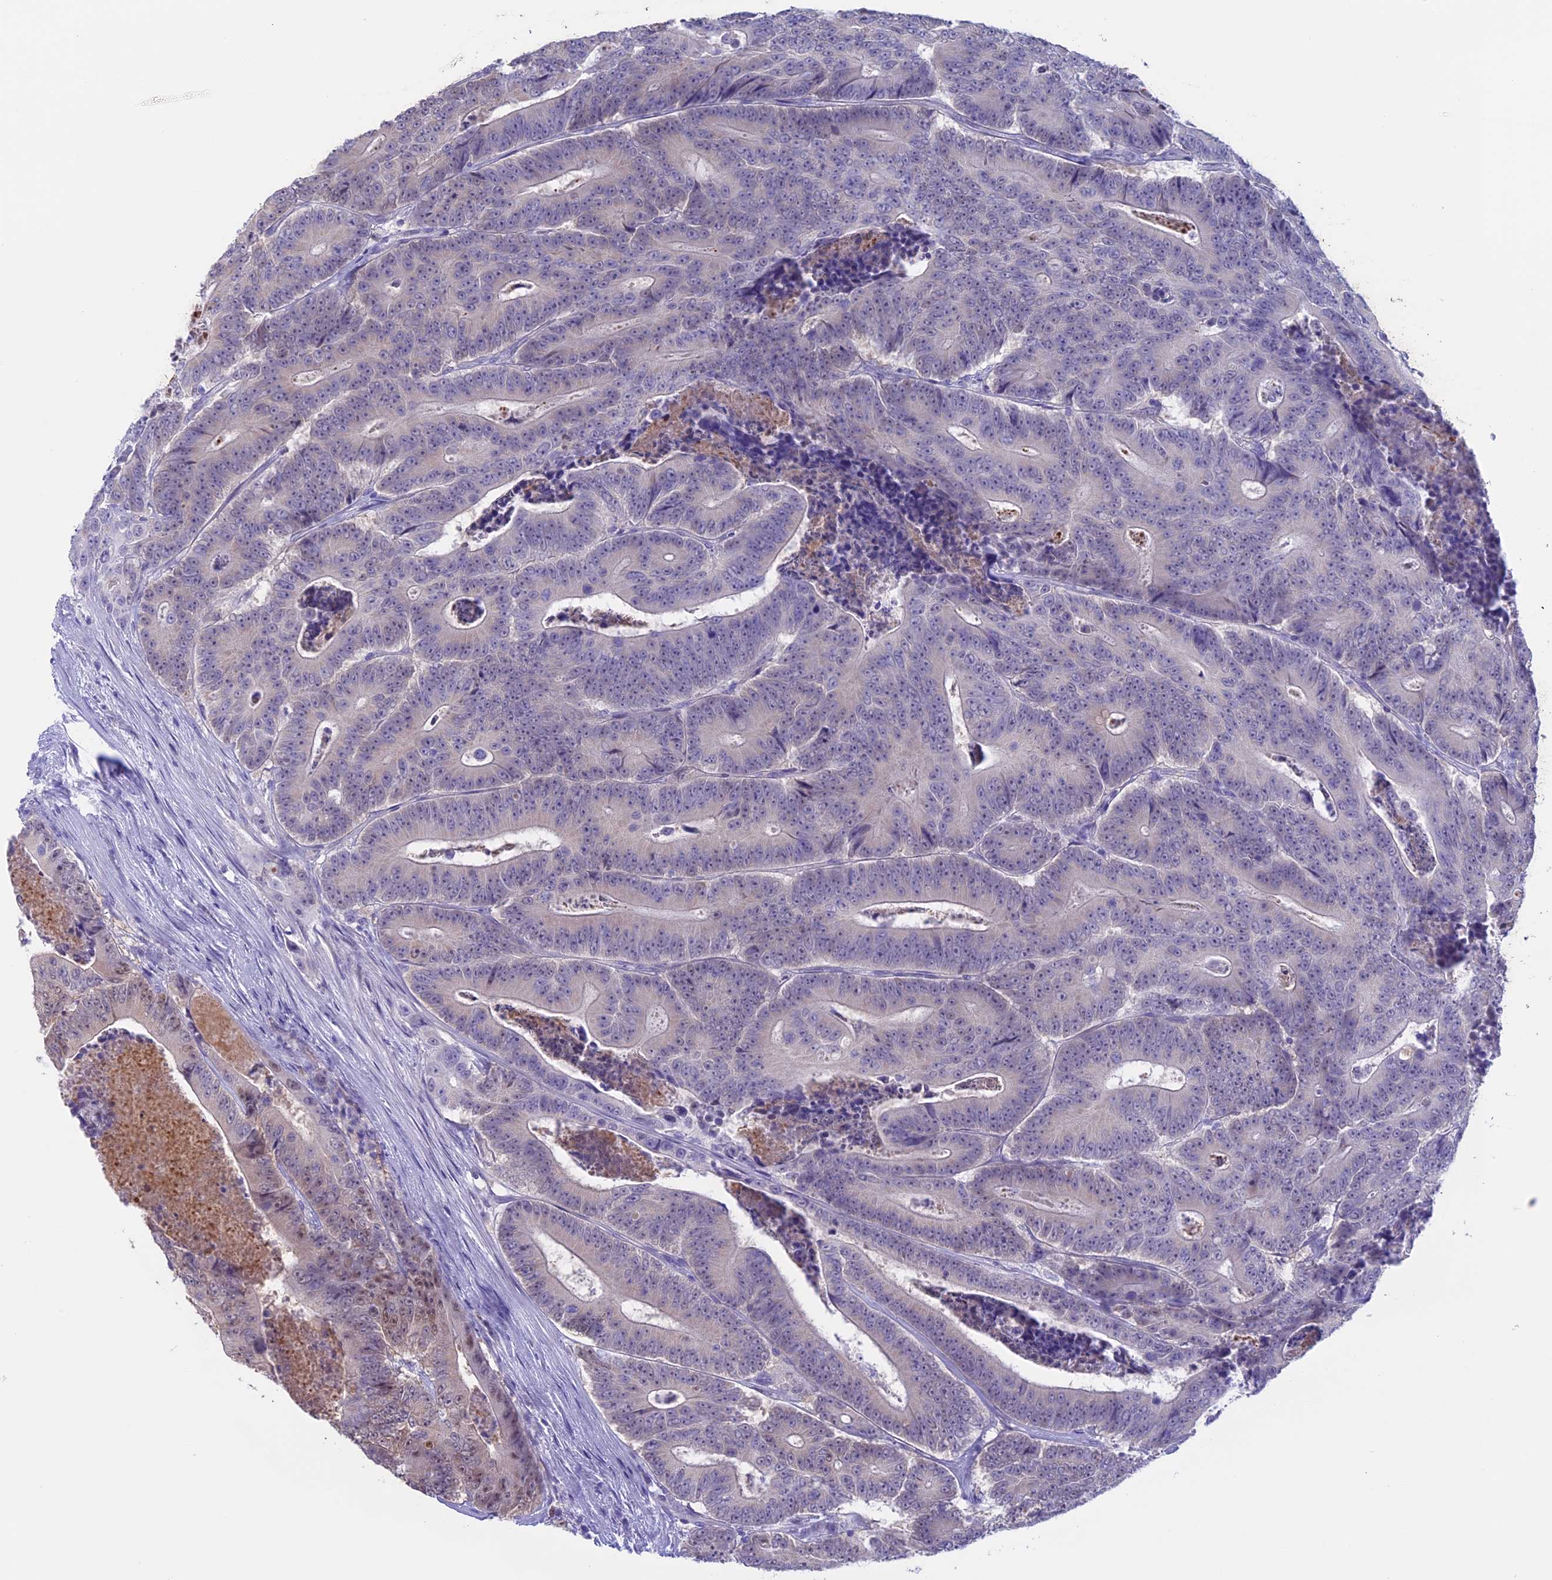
{"staining": {"intensity": "negative", "quantity": "none", "location": "none"}, "tissue": "colorectal cancer", "cell_type": "Tumor cells", "image_type": "cancer", "snomed": [{"axis": "morphology", "description": "Adenocarcinoma, NOS"}, {"axis": "topography", "description": "Colon"}], "caption": "Tumor cells are negative for protein expression in human adenocarcinoma (colorectal). (DAB (3,3'-diaminobenzidine) immunohistochemistry visualized using brightfield microscopy, high magnification).", "gene": "LHFPL2", "patient": {"sex": "male", "age": 83}}